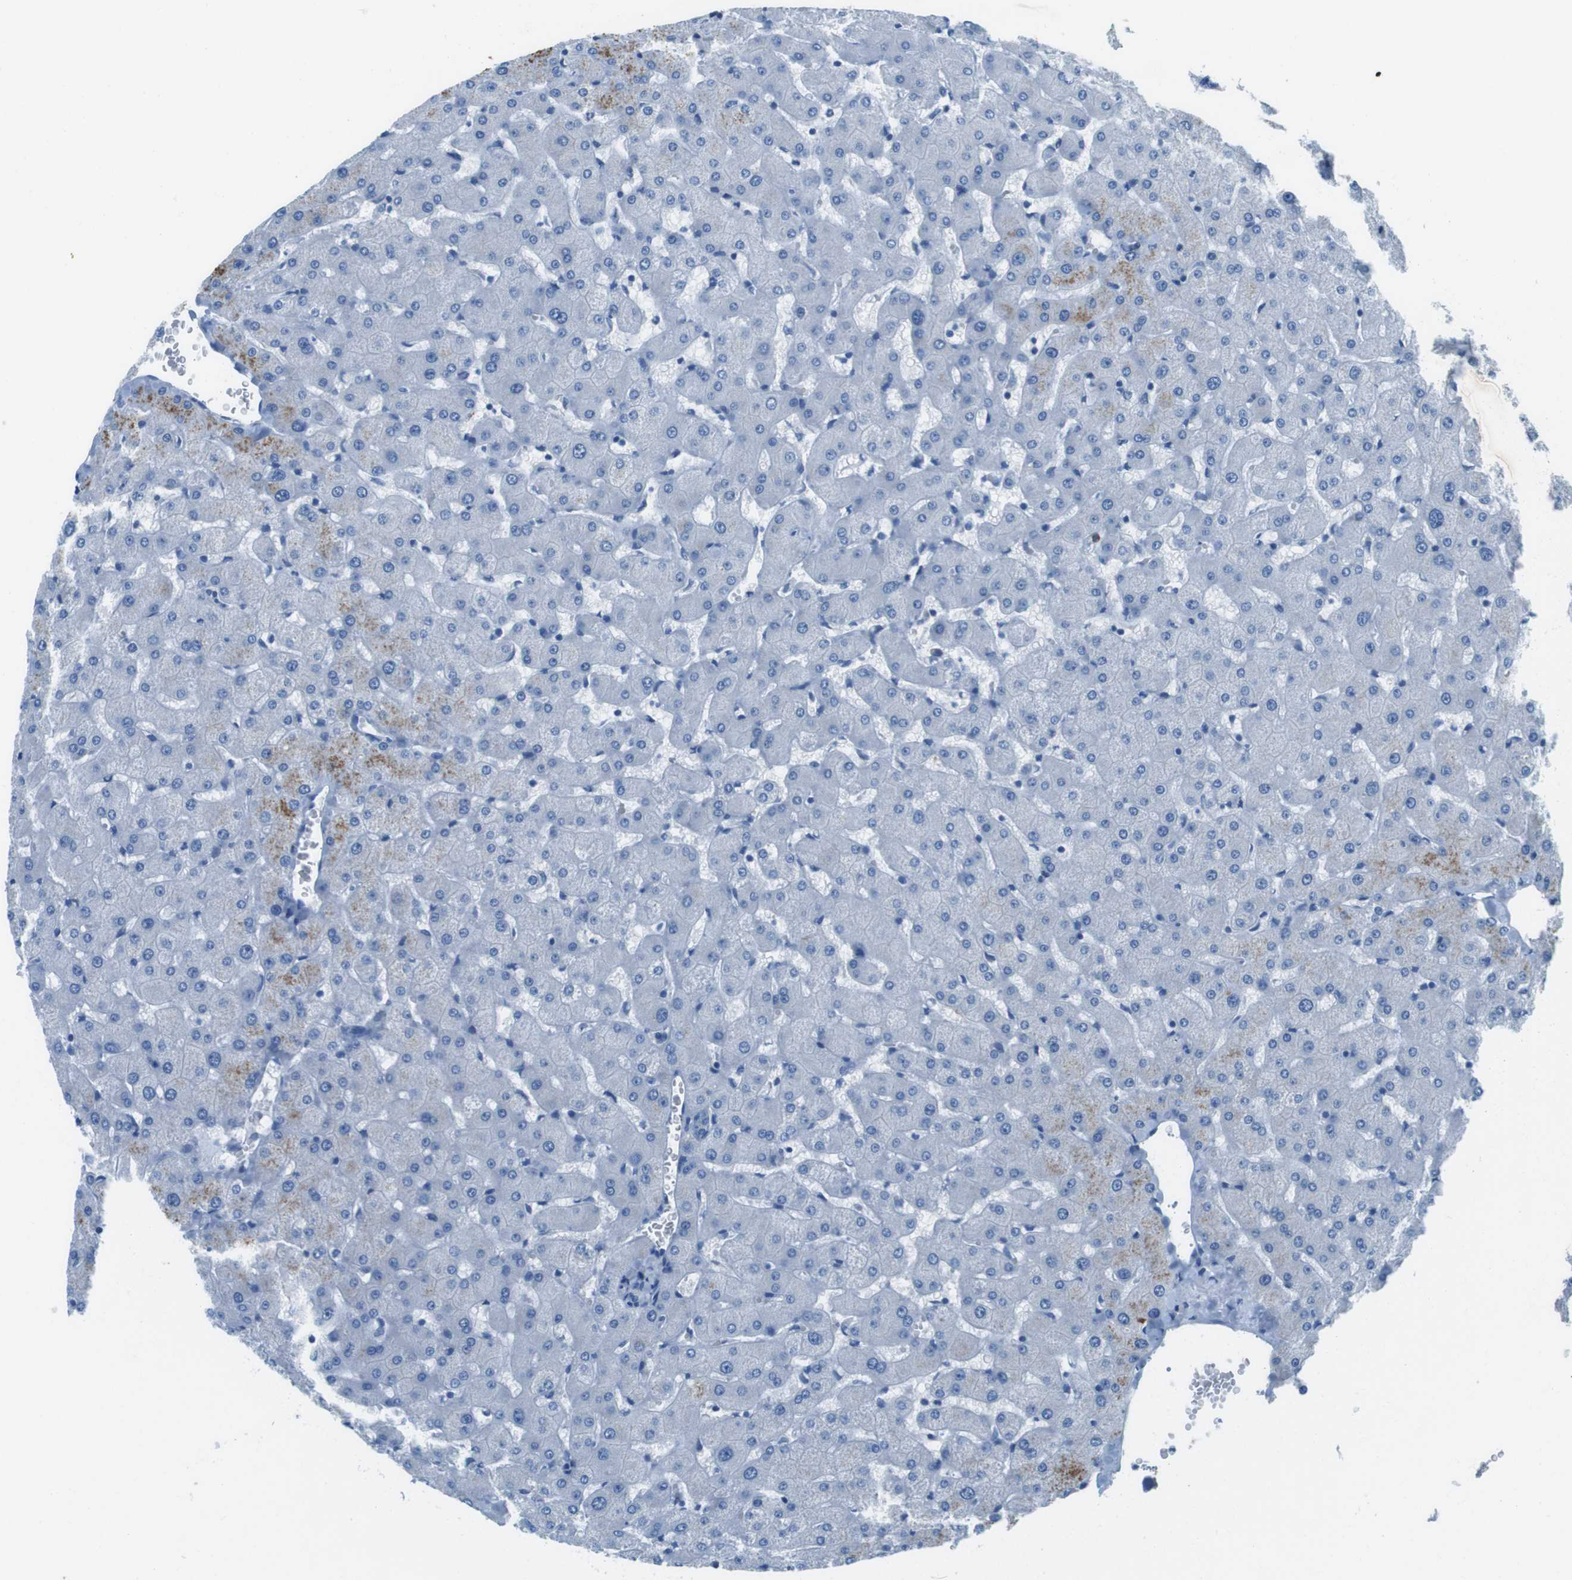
{"staining": {"intensity": "negative", "quantity": "none", "location": "none"}, "tissue": "liver", "cell_type": "Cholangiocytes", "image_type": "normal", "snomed": [{"axis": "morphology", "description": "Normal tissue, NOS"}, {"axis": "topography", "description": "Liver"}], "caption": "High magnification brightfield microscopy of normal liver stained with DAB (brown) and counterstained with hematoxylin (blue): cholangiocytes show no significant positivity. The staining is performed using DAB (3,3'-diaminobenzidine) brown chromogen with nuclei counter-stained in using hematoxylin.", "gene": "SLC35A3", "patient": {"sex": "female", "age": 63}}